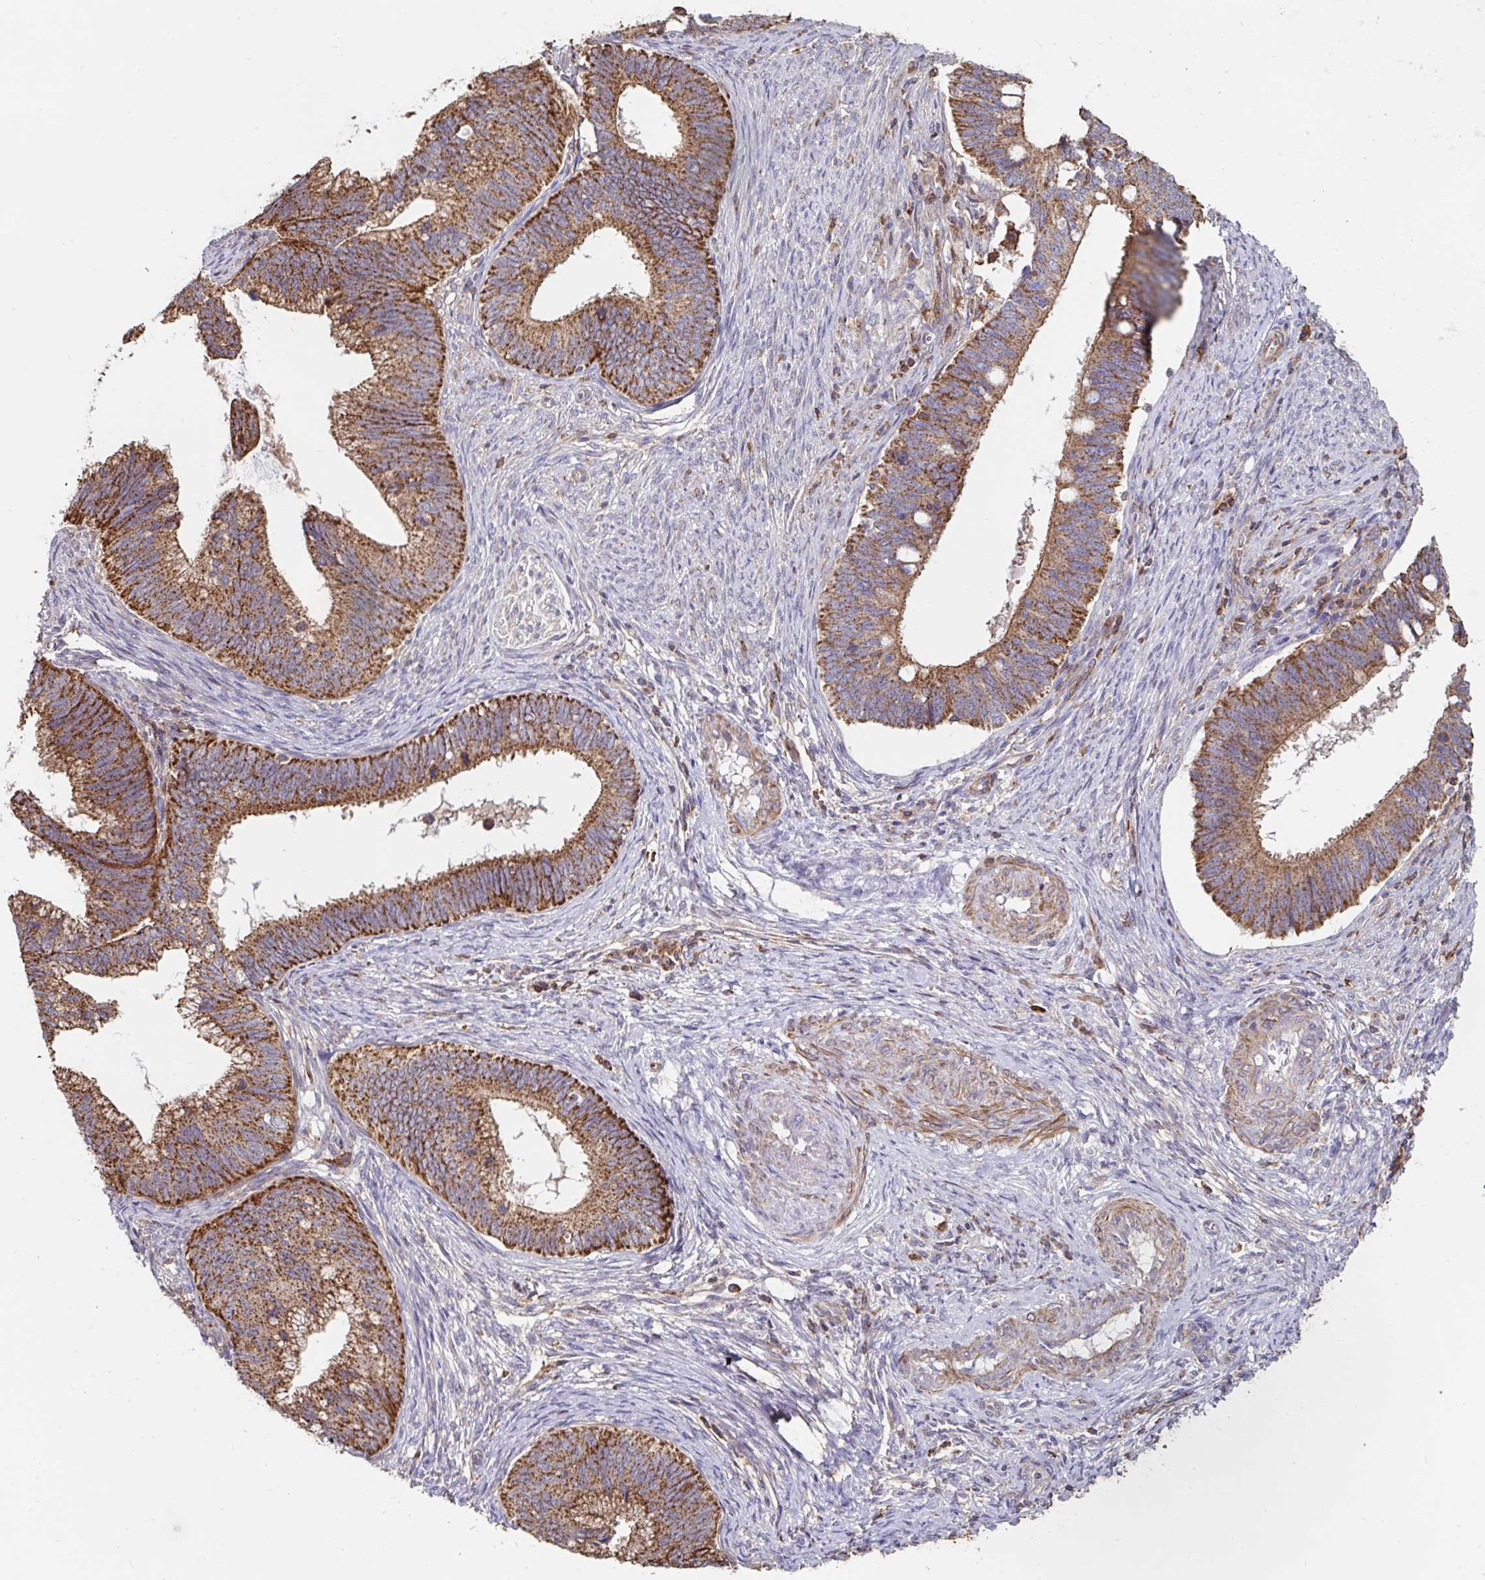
{"staining": {"intensity": "strong", "quantity": ">75%", "location": "cytoplasmic/membranous"}, "tissue": "cervical cancer", "cell_type": "Tumor cells", "image_type": "cancer", "snomed": [{"axis": "morphology", "description": "Adenocarcinoma, NOS"}, {"axis": "topography", "description": "Cervix"}], "caption": "The image exhibits staining of cervical cancer (adenocarcinoma), revealing strong cytoplasmic/membranous protein expression (brown color) within tumor cells.", "gene": "DZANK1", "patient": {"sex": "female", "age": 42}}